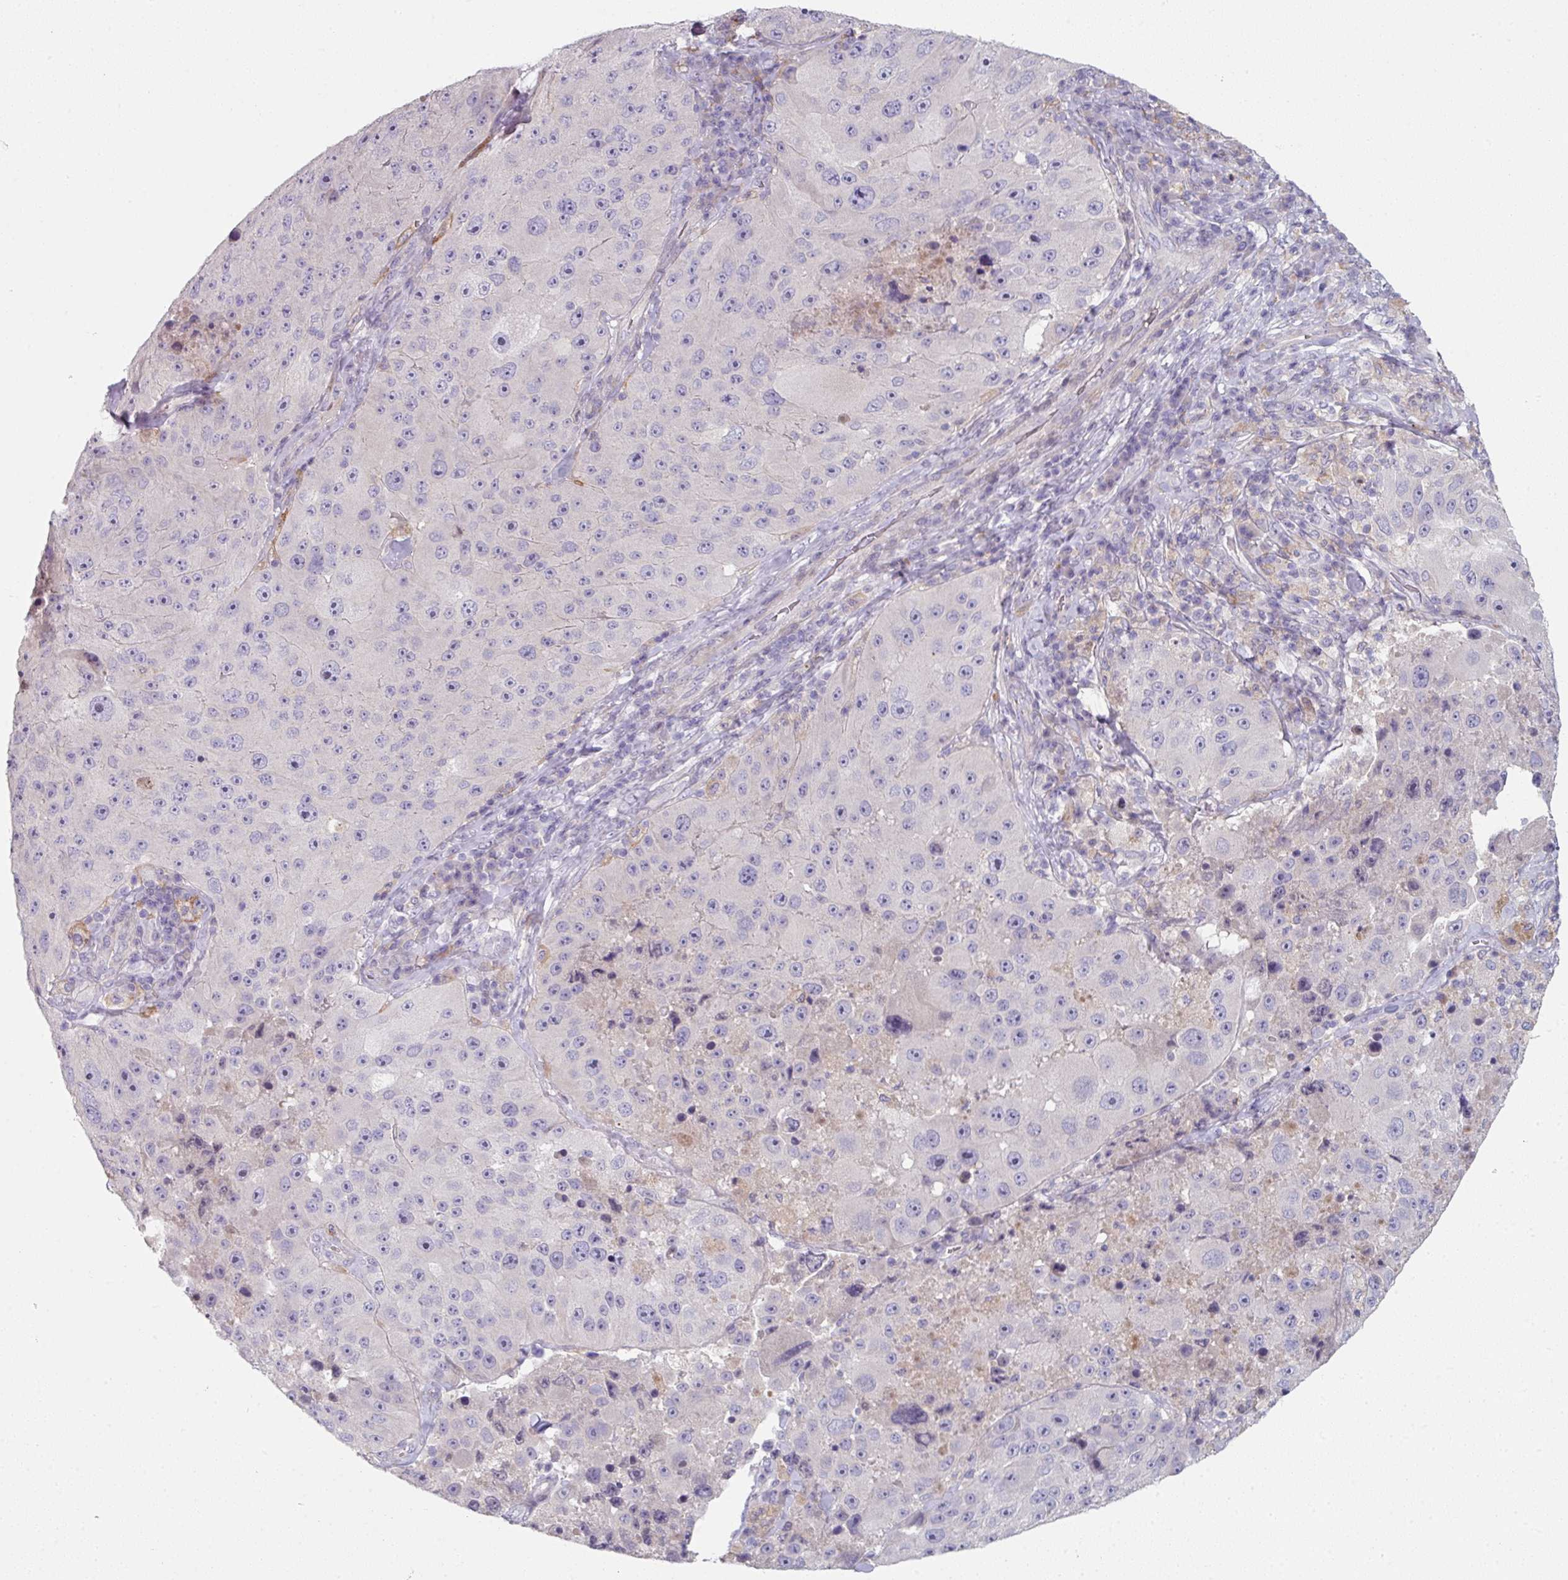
{"staining": {"intensity": "negative", "quantity": "none", "location": "none"}, "tissue": "melanoma", "cell_type": "Tumor cells", "image_type": "cancer", "snomed": [{"axis": "morphology", "description": "Malignant melanoma, Metastatic site"}, {"axis": "topography", "description": "Lymph node"}], "caption": "A high-resolution photomicrograph shows immunohistochemistry staining of melanoma, which displays no significant staining in tumor cells. (Immunohistochemistry, brightfield microscopy, high magnification).", "gene": "WSB2", "patient": {"sex": "male", "age": 62}}